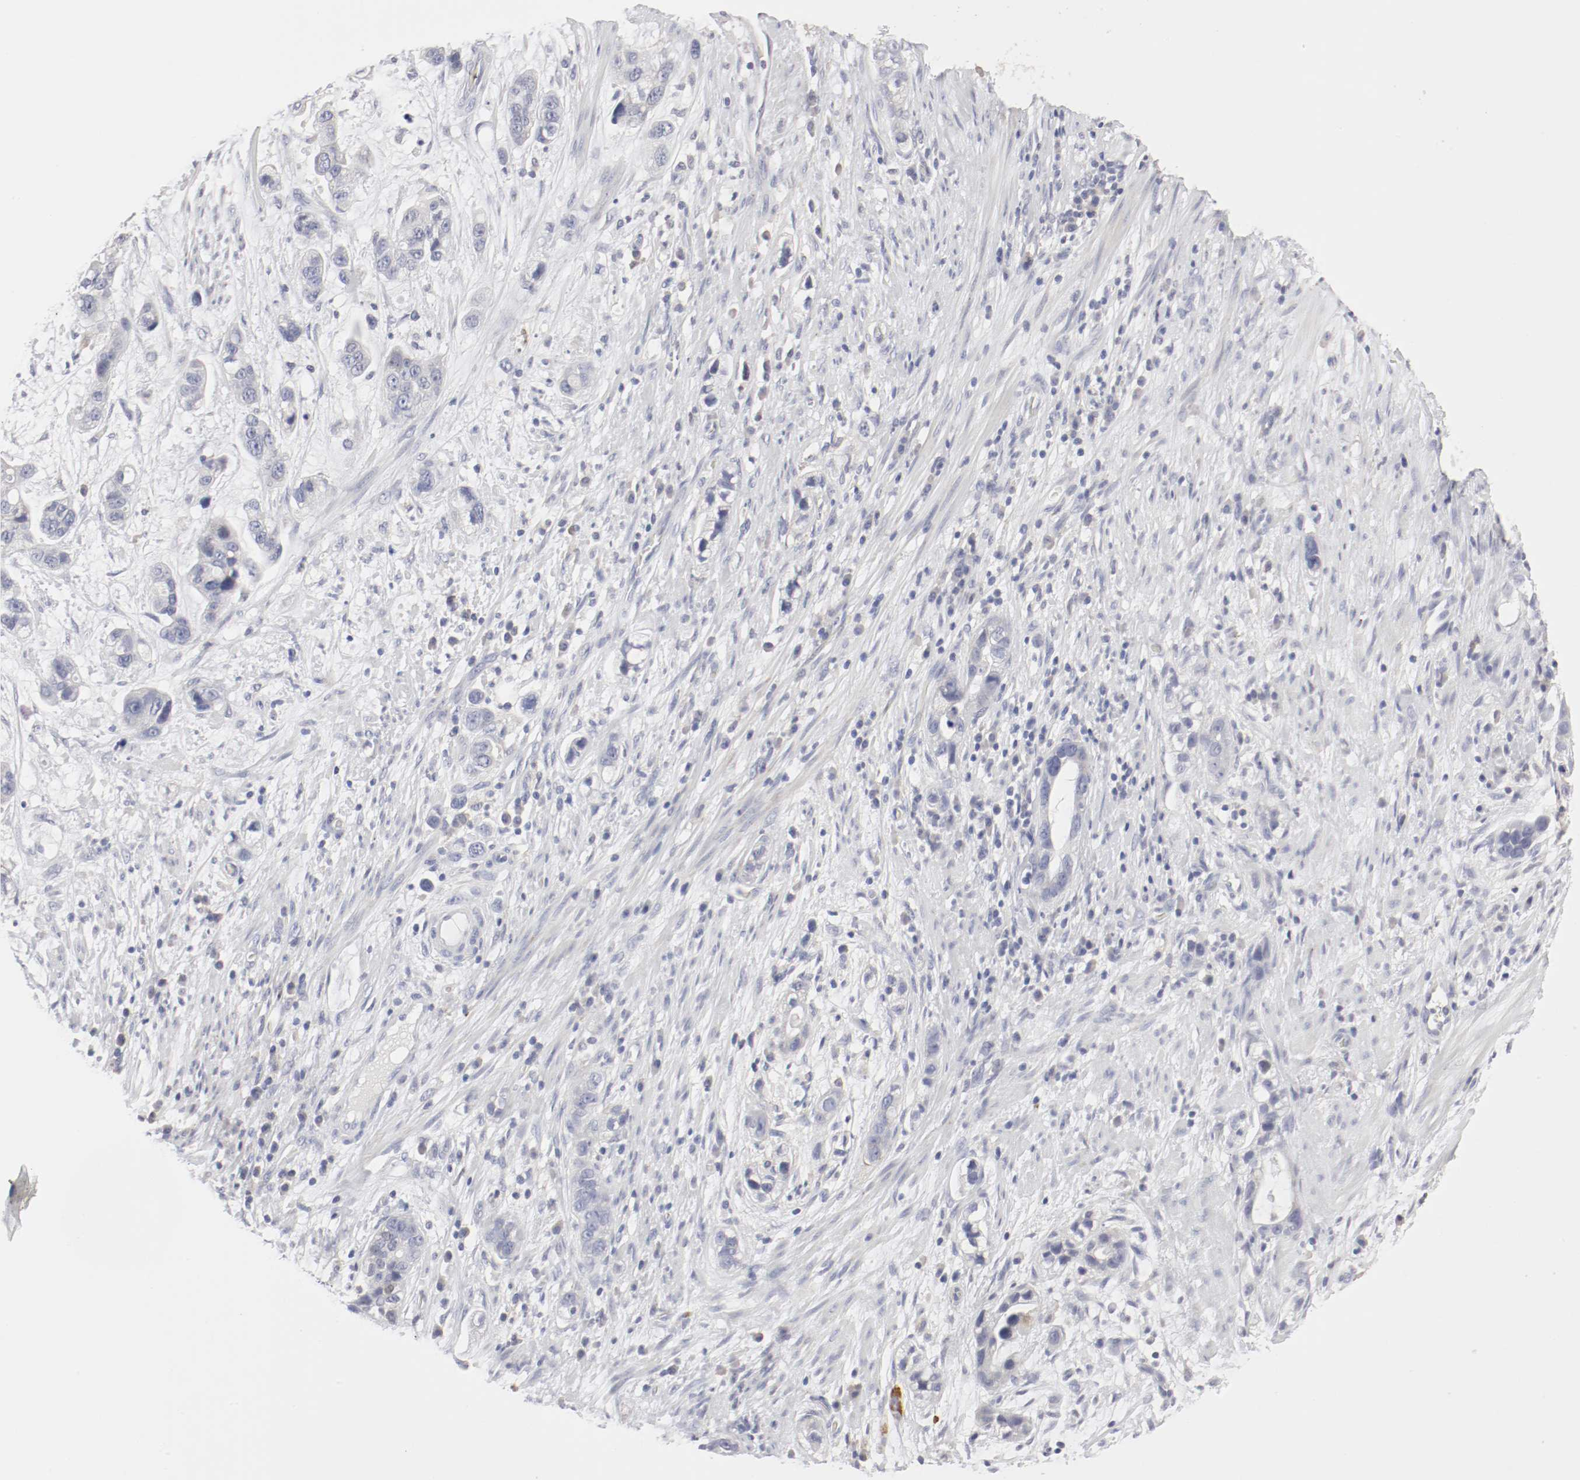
{"staining": {"intensity": "negative", "quantity": "none", "location": "none"}, "tissue": "stomach cancer", "cell_type": "Tumor cells", "image_type": "cancer", "snomed": [{"axis": "morphology", "description": "Adenocarcinoma, NOS"}, {"axis": "topography", "description": "Stomach, lower"}], "caption": "Immunohistochemistry (IHC) photomicrograph of neoplastic tissue: stomach cancer (adenocarcinoma) stained with DAB (3,3'-diaminobenzidine) displays no significant protein staining in tumor cells. (DAB immunohistochemistry (IHC), high magnification).", "gene": "ITGAX", "patient": {"sex": "female", "age": 93}}